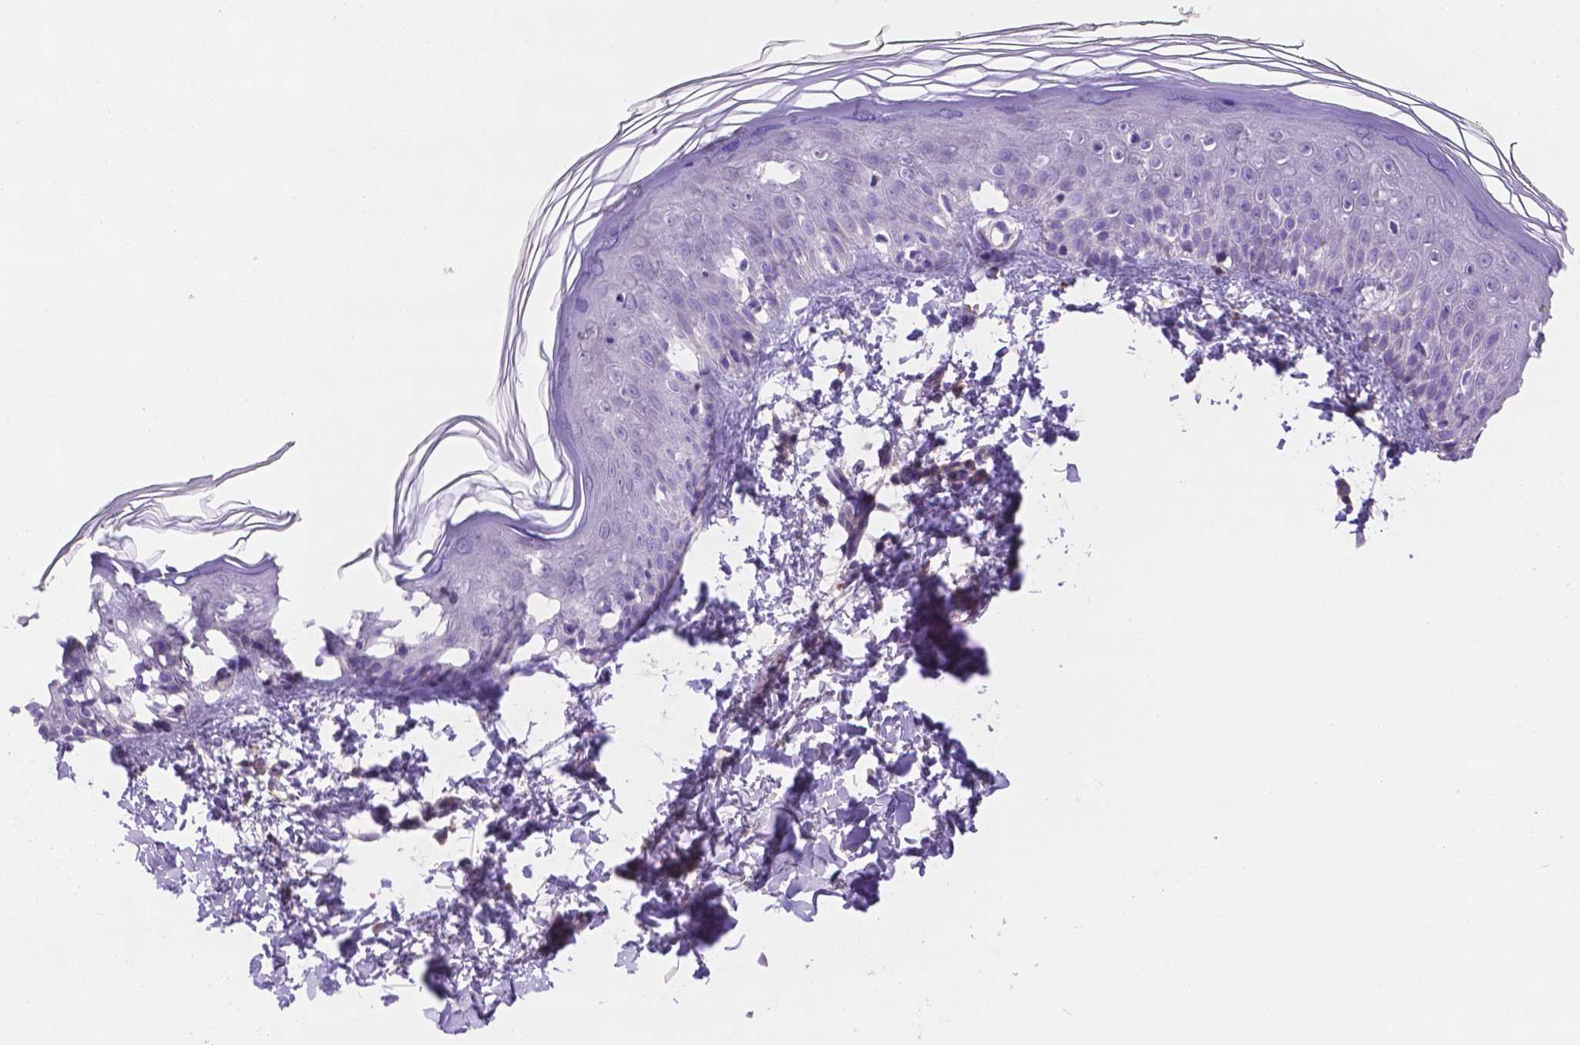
{"staining": {"intensity": "negative", "quantity": "none", "location": "none"}, "tissue": "skin", "cell_type": "Fibroblasts", "image_type": "normal", "snomed": [{"axis": "morphology", "description": "Normal tissue, NOS"}, {"axis": "topography", "description": "Skin"}], "caption": "A histopathology image of skin stained for a protein exhibits no brown staining in fibroblasts. Brightfield microscopy of immunohistochemistry stained with DAB (3,3'-diaminobenzidine) (brown) and hematoxylin (blue), captured at high magnification.", "gene": "NXPE2", "patient": {"sex": "female", "age": 62}}